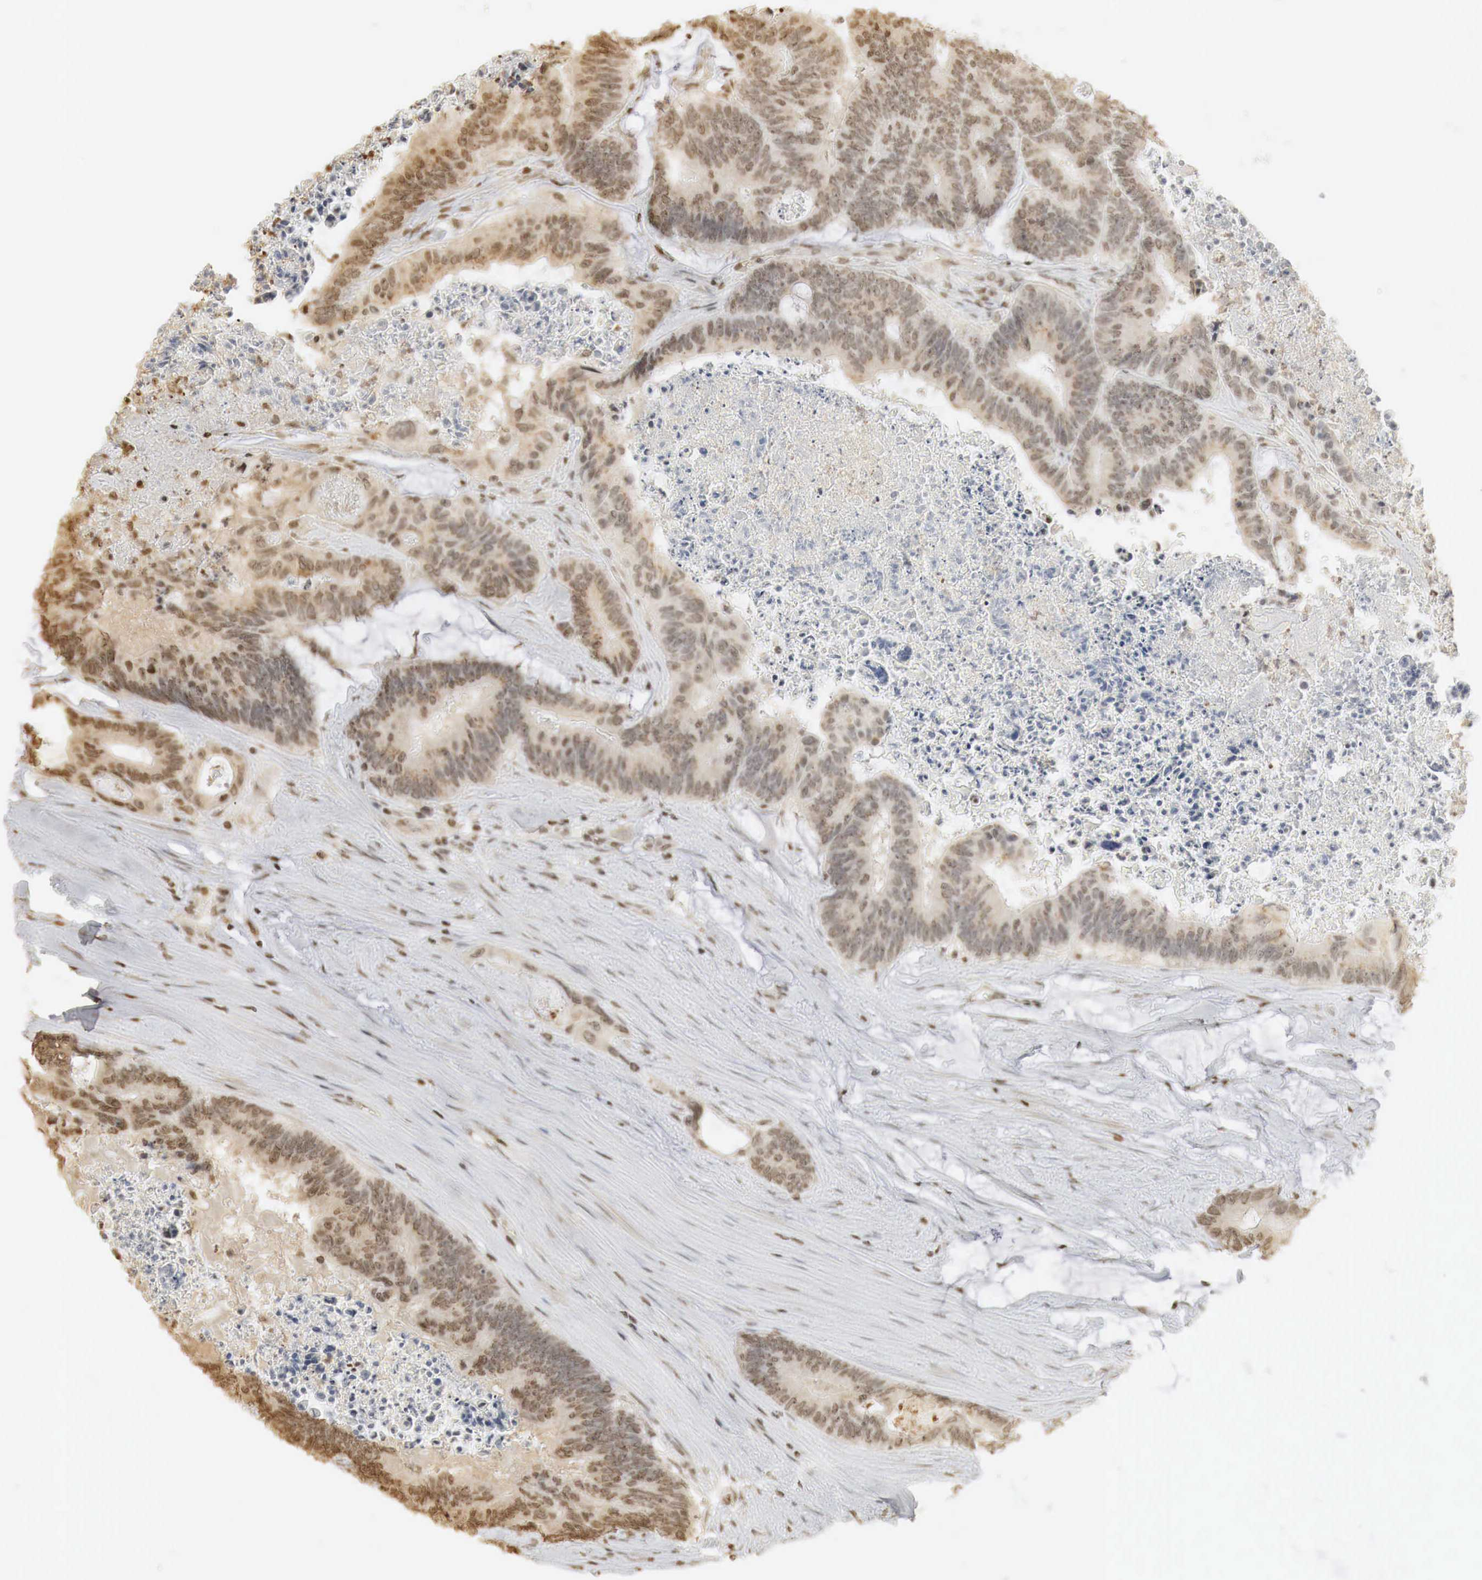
{"staining": {"intensity": "weak", "quantity": "25%-75%", "location": "cytoplasmic/membranous"}, "tissue": "colorectal cancer", "cell_type": "Tumor cells", "image_type": "cancer", "snomed": [{"axis": "morphology", "description": "Adenocarcinoma, NOS"}, {"axis": "topography", "description": "Colon"}], "caption": "IHC micrograph of neoplastic tissue: human colorectal cancer stained using immunohistochemistry displays low levels of weak protein expression localized specifically in the cytoplasmic/membranous of tumor cells, appearing as a cytoplasmic/membranous brown color.", "gene": "ERBB4", "patient": {"sex": "male", "age": 65}}